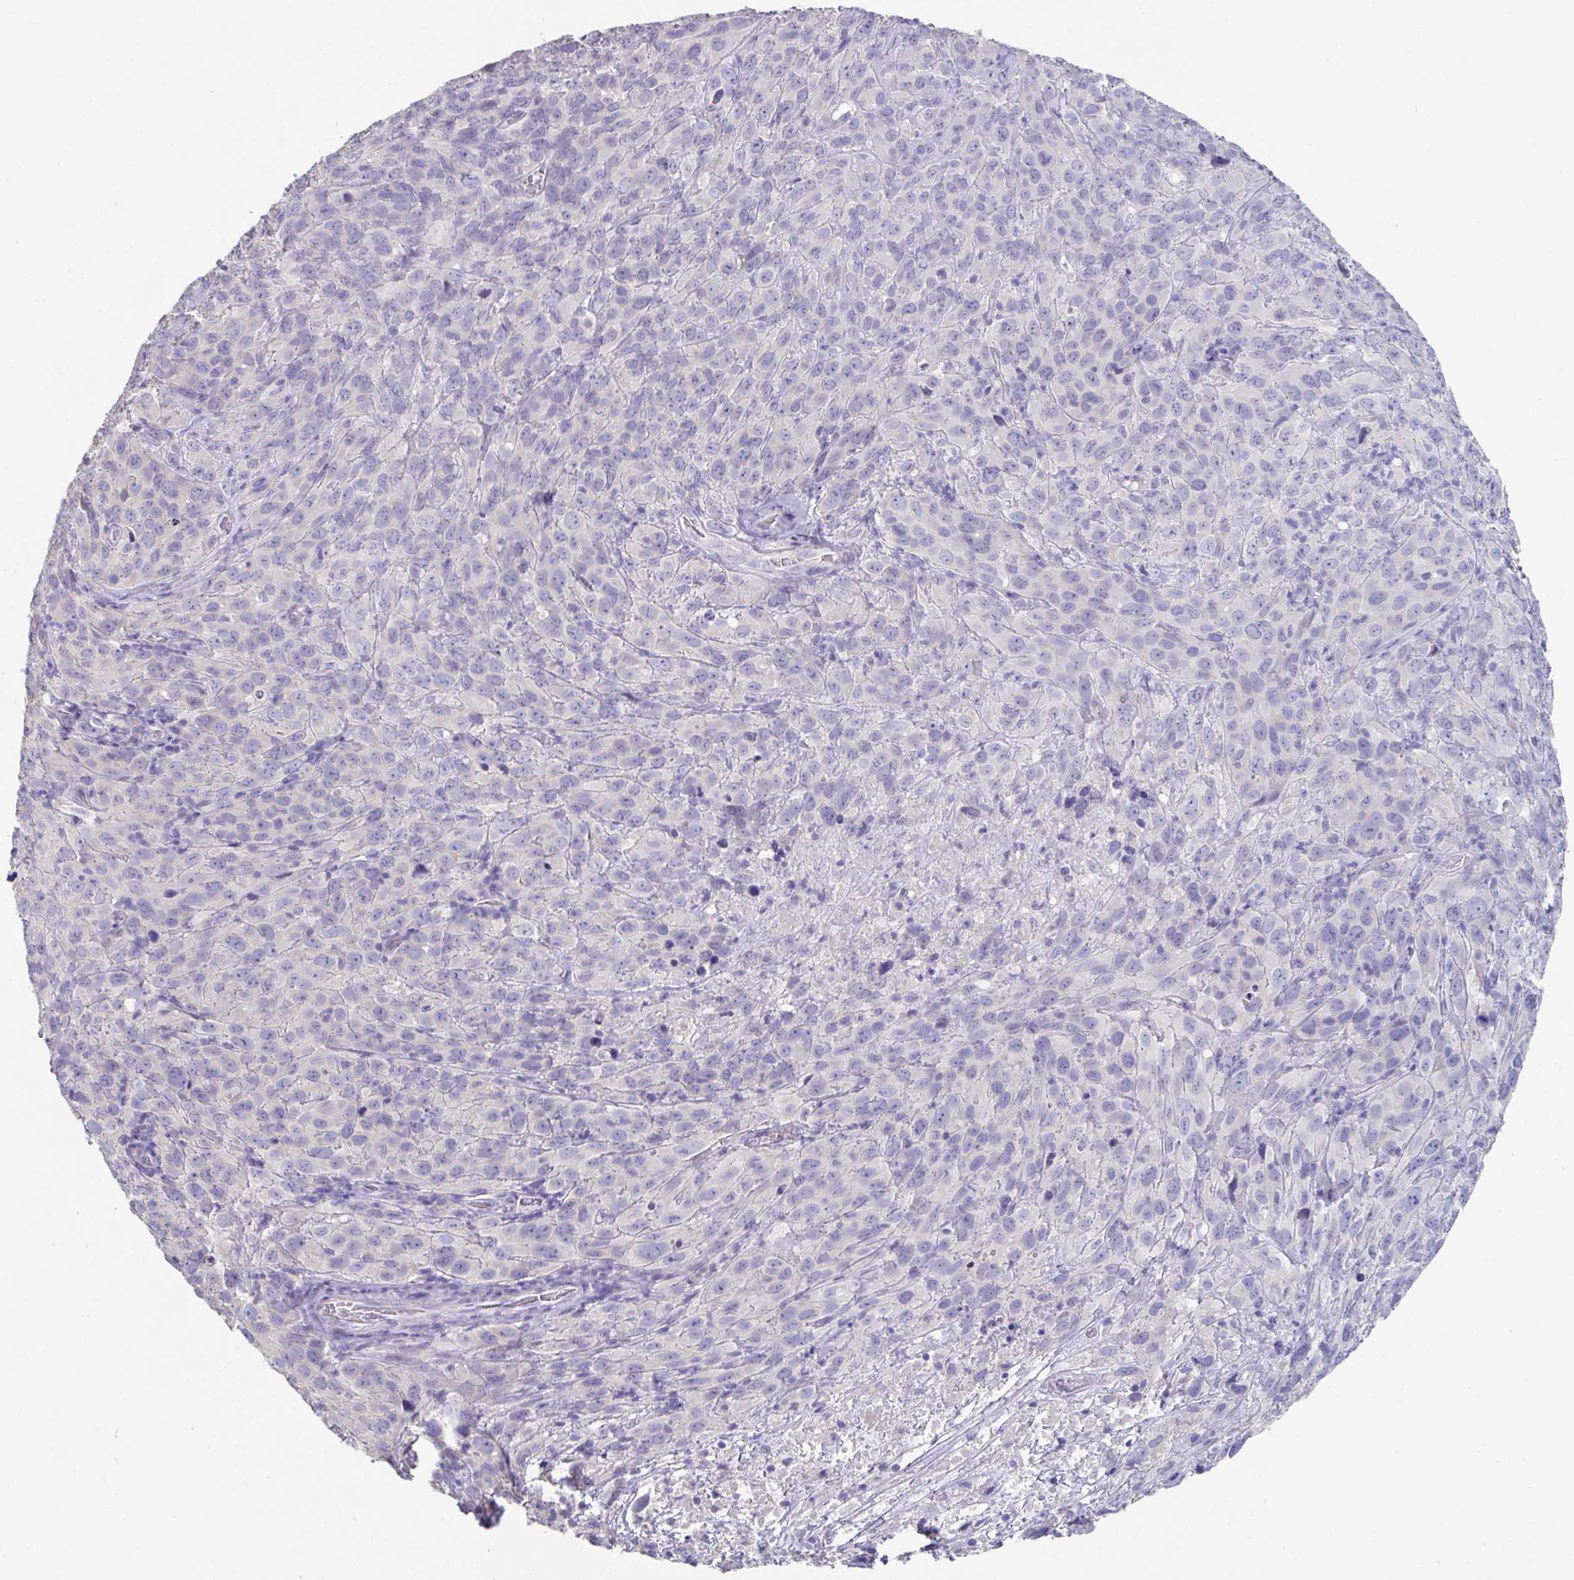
{"staining": {"intensity": "negative", "quantity": "none", "location": "none"}, "tissue": "cervical cancer", "cell_type": "Tumor cells", "image_type": "cancer", "snomed": [{"axis": "morphology", "description": "Squamous cell carcinoma, NOS"}, {"axis": "topography", "description": "Cervix"}], "caption": "Immunohistochemical staining of cervical squamous cell carcinoma exhibits no significant expression in tumor cells.", "gene": "SLC44A4", "patient": {"sex": "female", "age": 51}}